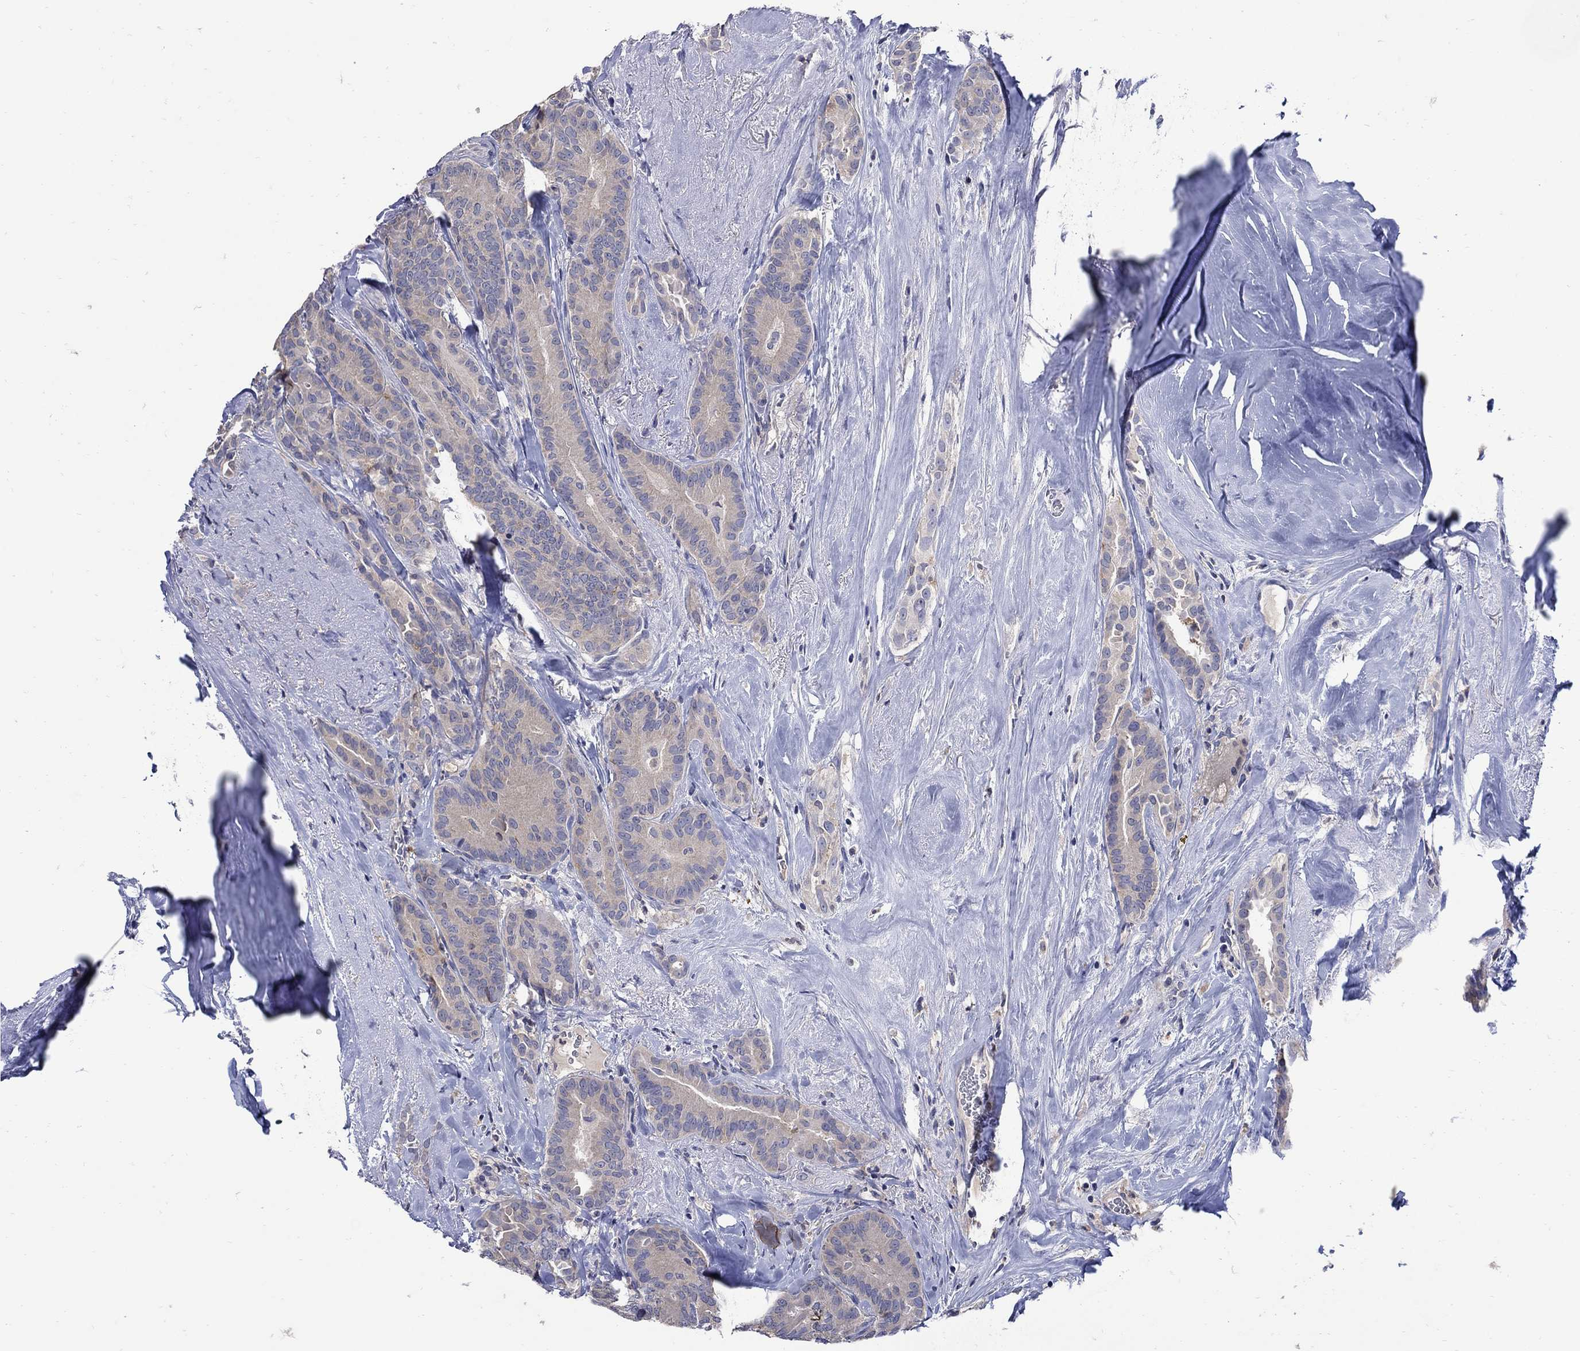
{"staining": {"intensity": "negative", "quantity": "none", "location": "none"}, "tissue": "thyroid cancer", "cell_type": "Tumor cells", "image_type": "cancer", "snomed": [{"axis": "morphology", "description": "Papillary adenocarcinoma, NOS"}, {"axis": "topography", "description": "Thyroid gland"}], "caption": "DAB (3,3'-diaminobenzidine) immunohistochemical staining of human papillary adenocarcinoma (thyroid) exhibits no significant staining in tumor cells. The staining is performed using DAB brown chromogen with nuclei counter-stained in using hematoxylin.", "gene": "CETN1", "patient": {"sex": "male", "age": 61}}